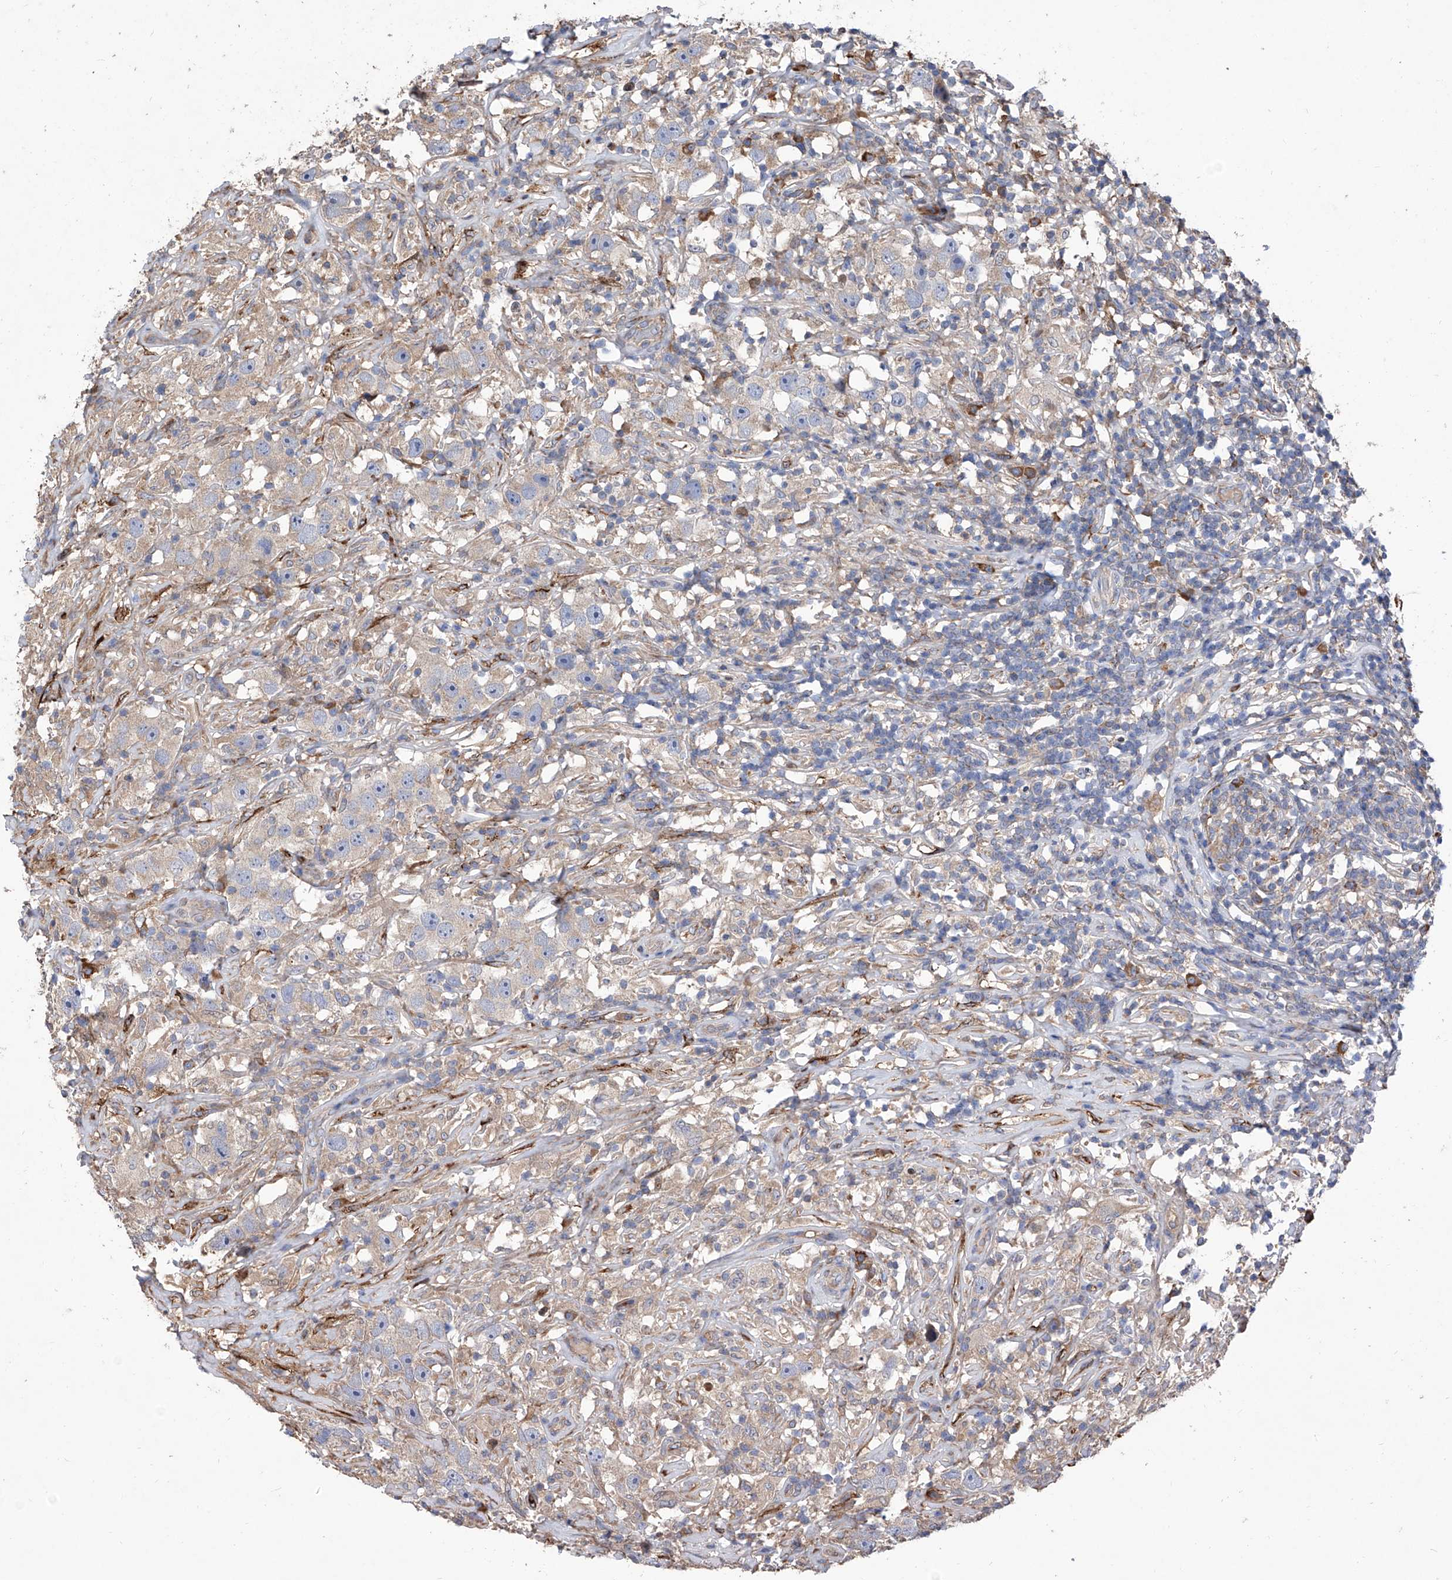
{"staining": {"intensity": "weak", "quantity": "<25%", "location": "cytoplasmic/membranous"}, "tissue": "testis cancer", "cell_type": "Tumor cells", "image_type": "cancer", "snomed": [{"axis": "morphology", "description": "Seminoma, NOS"}, {"axis": "topography", "description": "Testis"}], "caption": "Seminoma (testis) was stained to show a protein in brown. There is no significant positivity in tumor cells.", "gene": "INPP5B", "patient": {"sex": "male", "age": 49}}